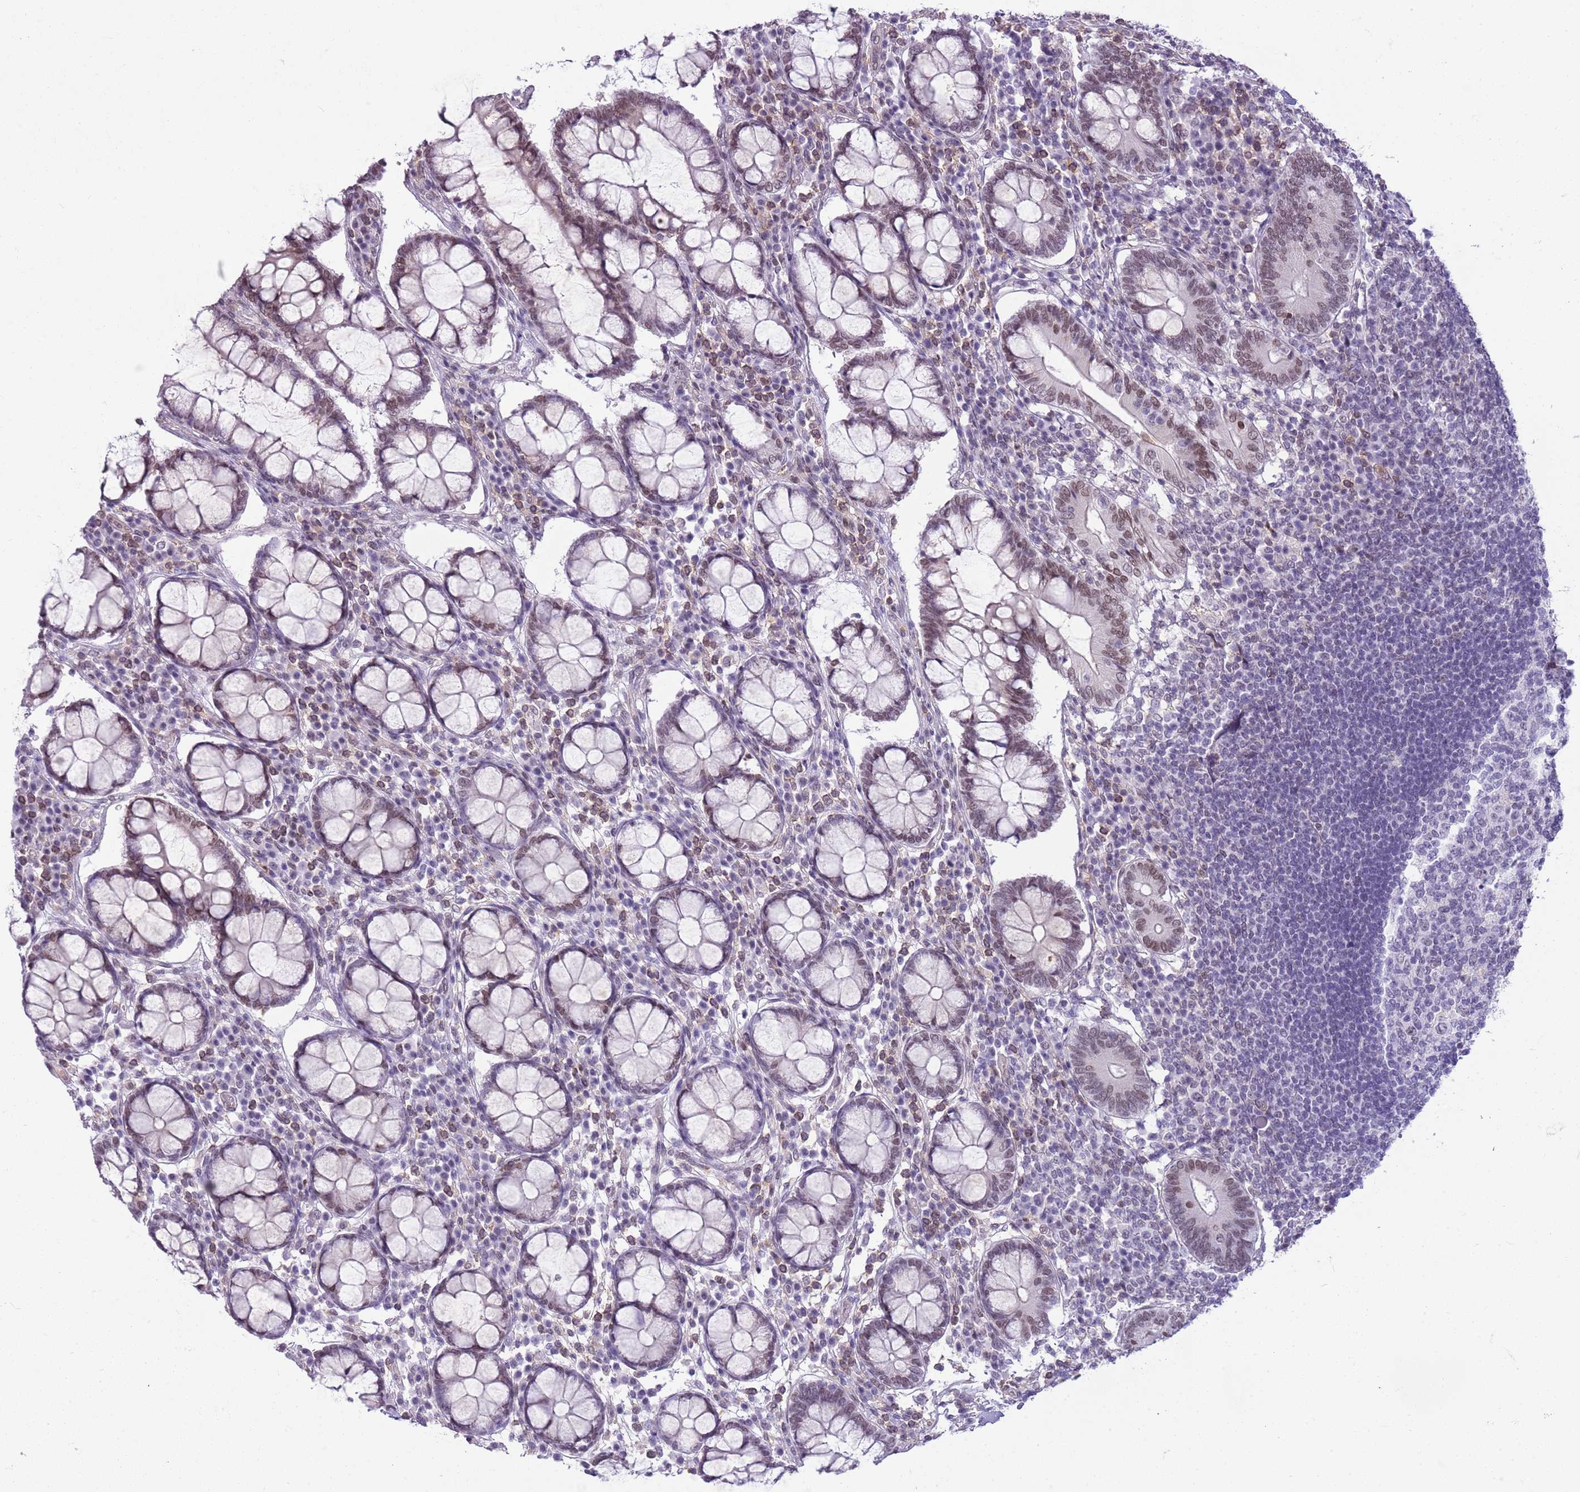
{"staining": {"intensity": "moderate", "quantity": "25%-75%", "location": "nuclear"}, "tissue": "colon", "cell_type": "Endothelial cells", "image_type": "normal", "snomed": [{"axis": "morphology", "description": "Normal tissue, NOS"}, {"axis": "topography", "description": "Colon"}], "caption": "Immunohistochemistry photomicrograph of normal colon: human colon stained using immunohistochemistry (IHC) demonstrates medium levels of moderate protein expression localized specifically in the nuclear of endothelial cells, appearing as a nuclear brown color.", "gene": "DHX32", "patient": {"sex": "female", "age": 79}}